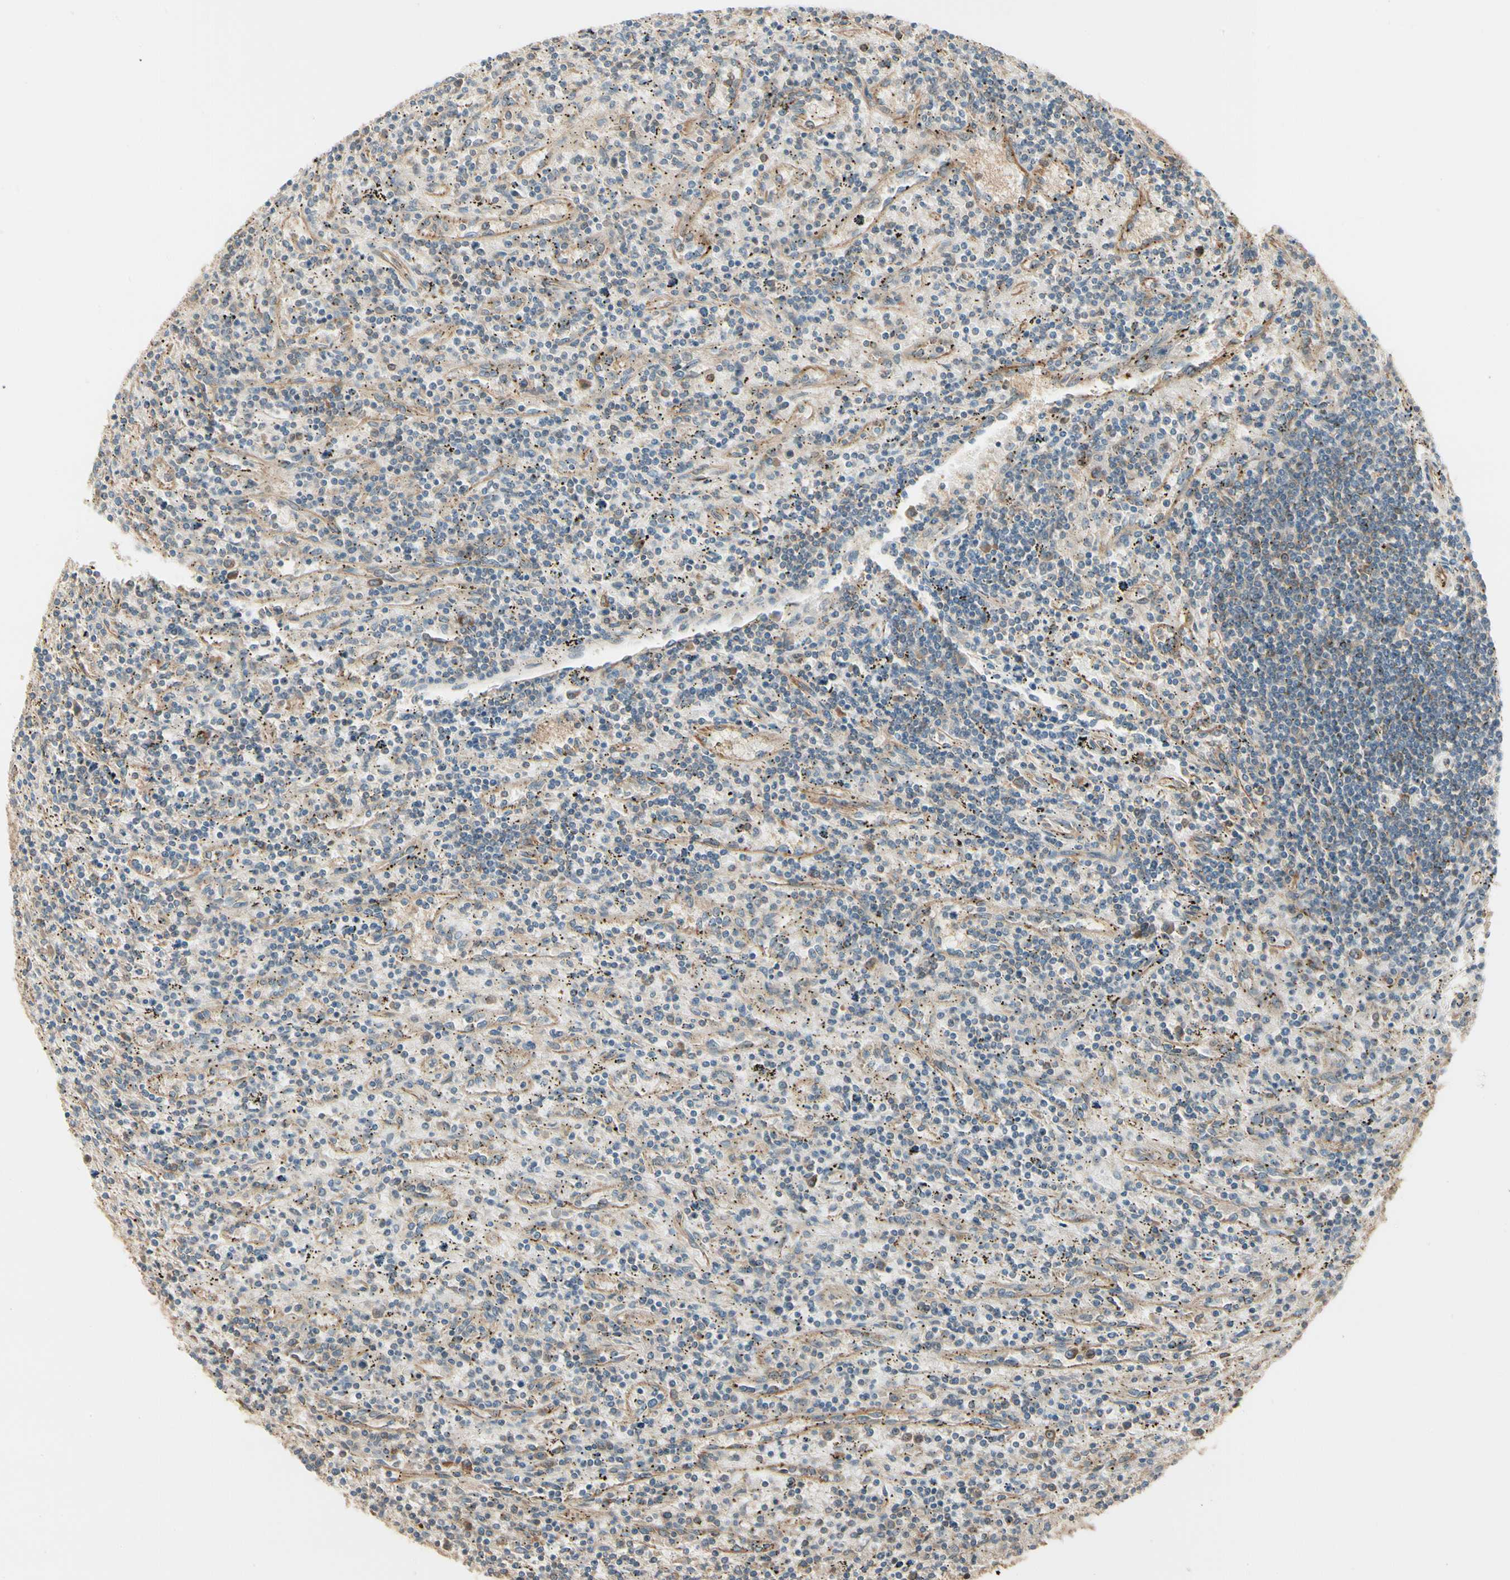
{"staining": {"intensity": "negative", "quantity": "none", "location": "none"}, "tissue": "lymphoma", "cell_type": "Tumor cells", "image_type": "cancer", "snomed": [{"axis": "morphology", "description": "Malignant lymphoma, non-Hodgkin's type, Low grade"}, {"axis": "topography", "description": "Spleen"}], "caption": "Histopathology image shows no significant protein expression in tumor cells of lymphoma. (Immunohistochemistry, brightfield microscopy, high magnification).", "gene": "IRAG1", "patient": {"sex": "male", "age": 76}}